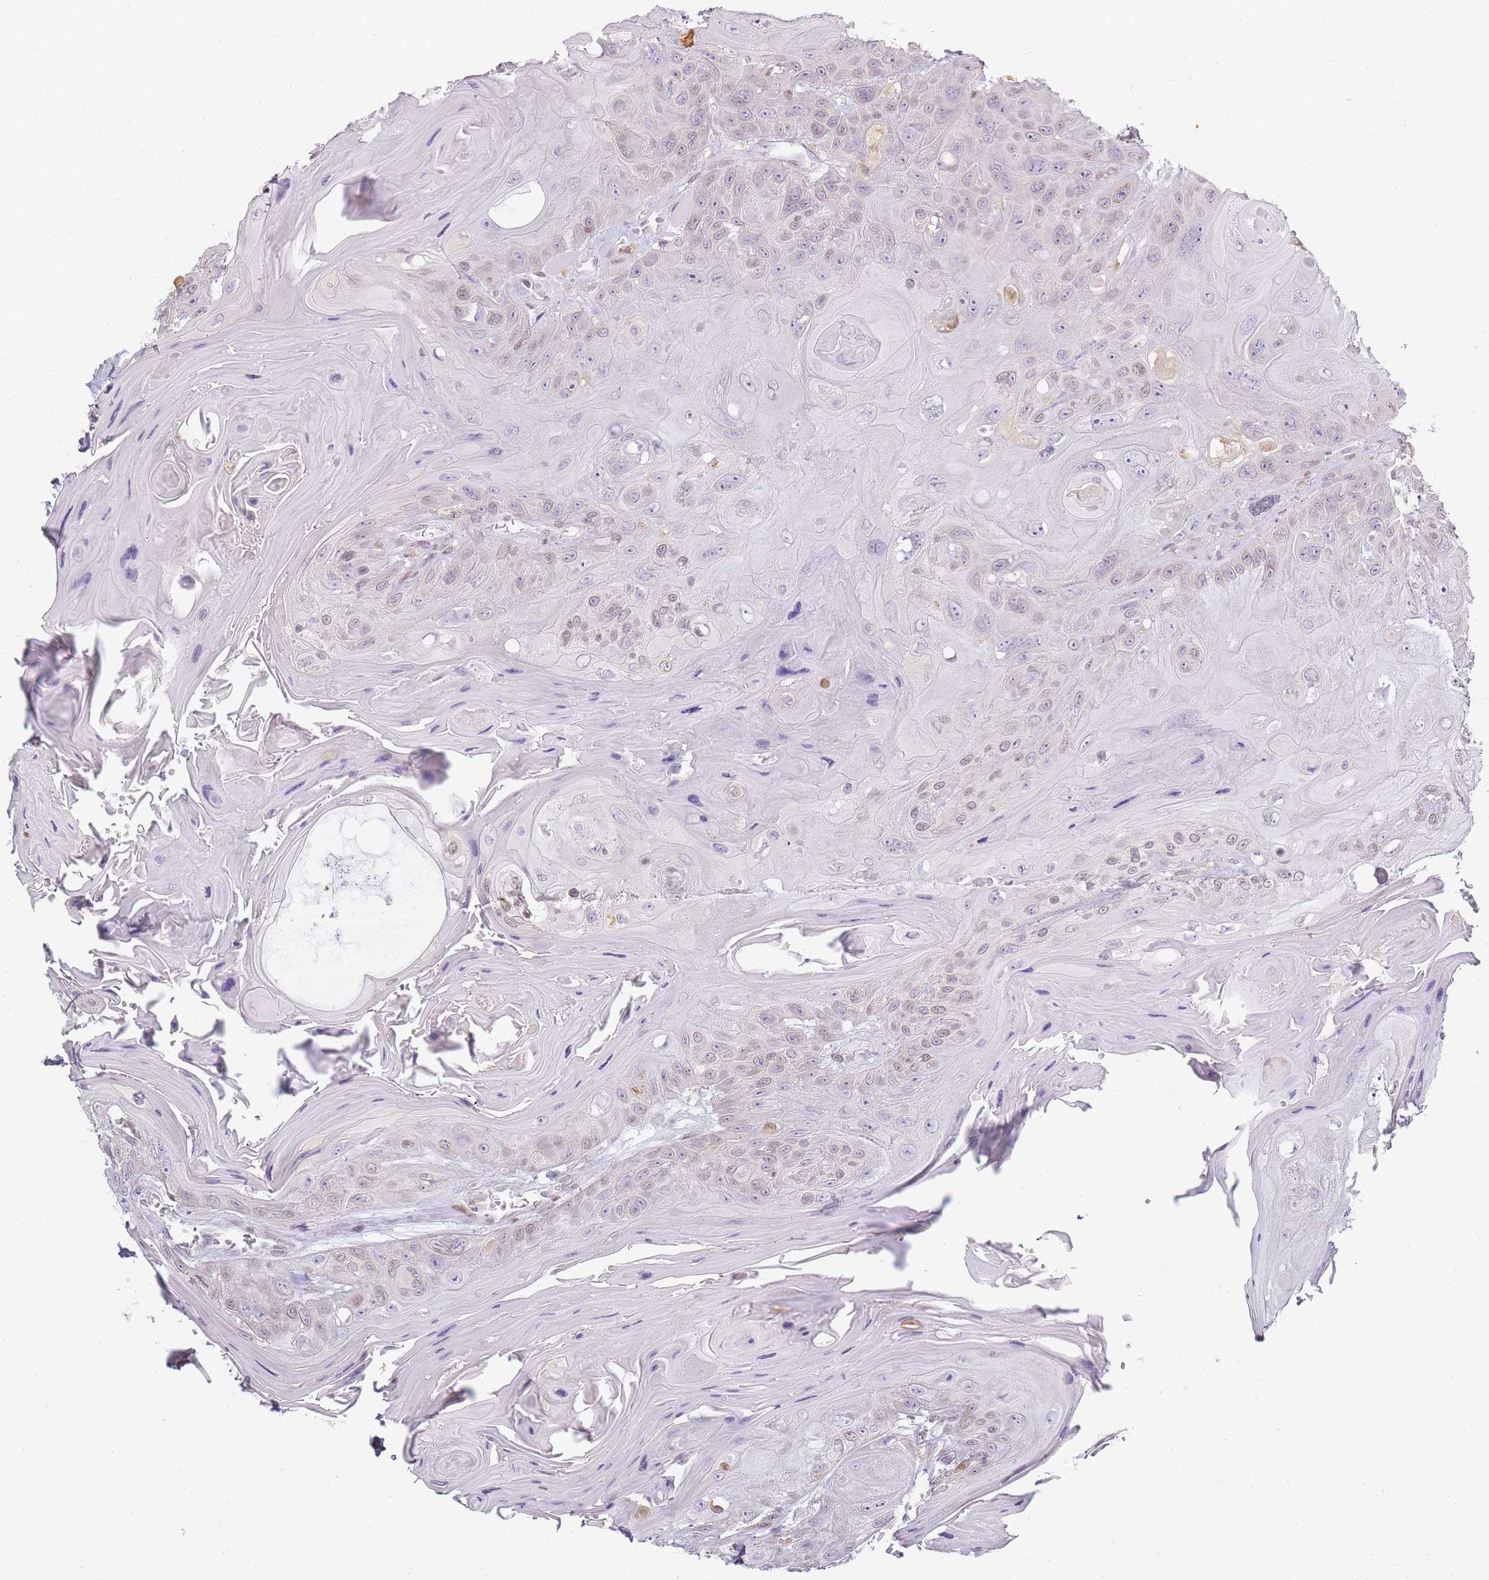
{"staining": {"intensity": "weak", "quantity": "<25%", "location": "nuclear"}, "tissue": "head and neck cancer", "cell_type": "Tumor cells", "image_type": "cancer", "snomed": [{"axis": "morphology", "description": "Squamous cell carcinoma, NOS"}, {"axis": "topography", "description": "Head-Neck"}], "caption": "The histopathology image reveals no staining of tumor cells in head and neck squamous cell carcinoma.", "gene": "JAKMIP1", "patient": {"sex": "female", "age": 59}}